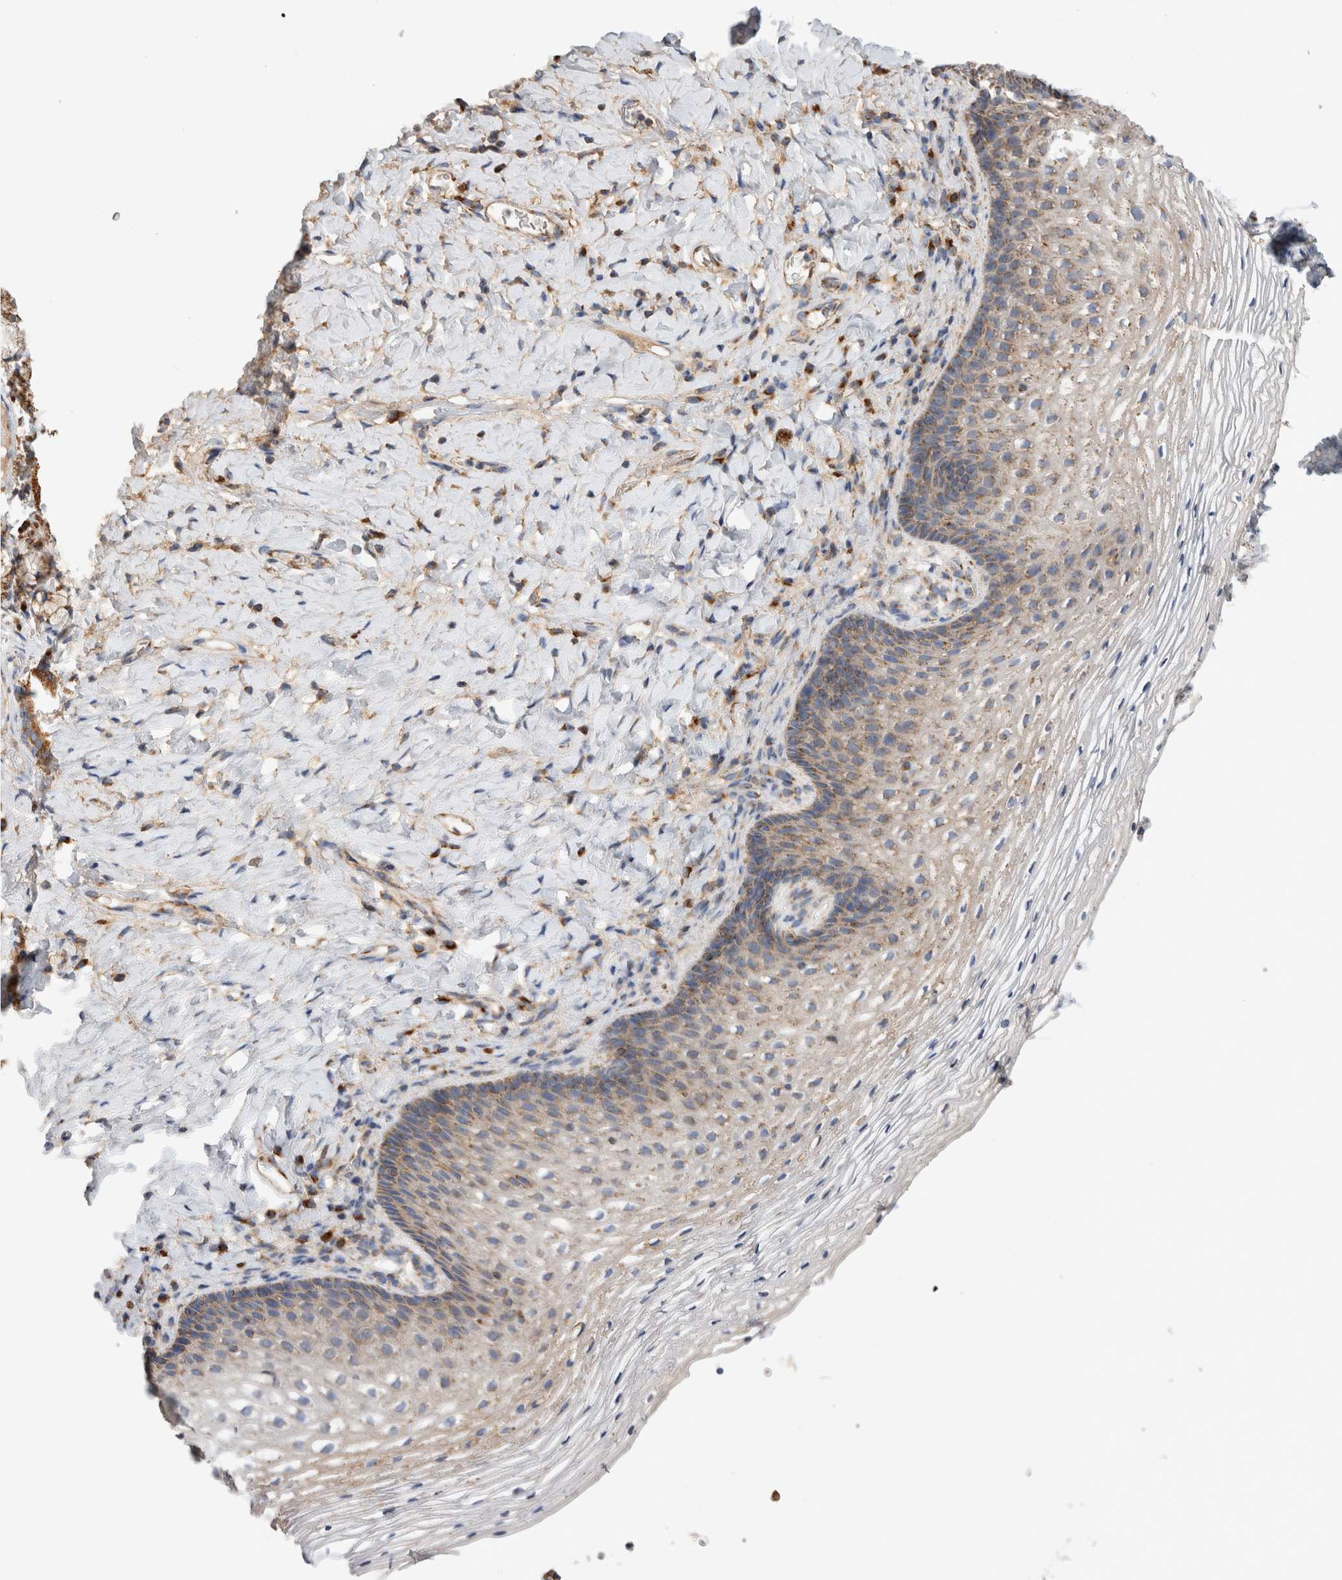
{"staining": {"intensity": "moderate", "quantity": "<25%", "location": "cytoplasmic/membranous"}, "tissue": "vagina", "cell_type": "Squamous epithelial cells", "image_type": "normal", "snomed": [{"axis": "morphology", "description": "Normal tissue, NOS"}, {"axis": "topography", "description": "Vagina"}], "caption": "Immunohistochemical staining of unremarkable vagina shows low levels of moderate cytoplasmic/membranous positivity in about <25% of squamous epithelial cells.", "gene": "IARS2", "patient": {"sex": "female", "age": 60}}